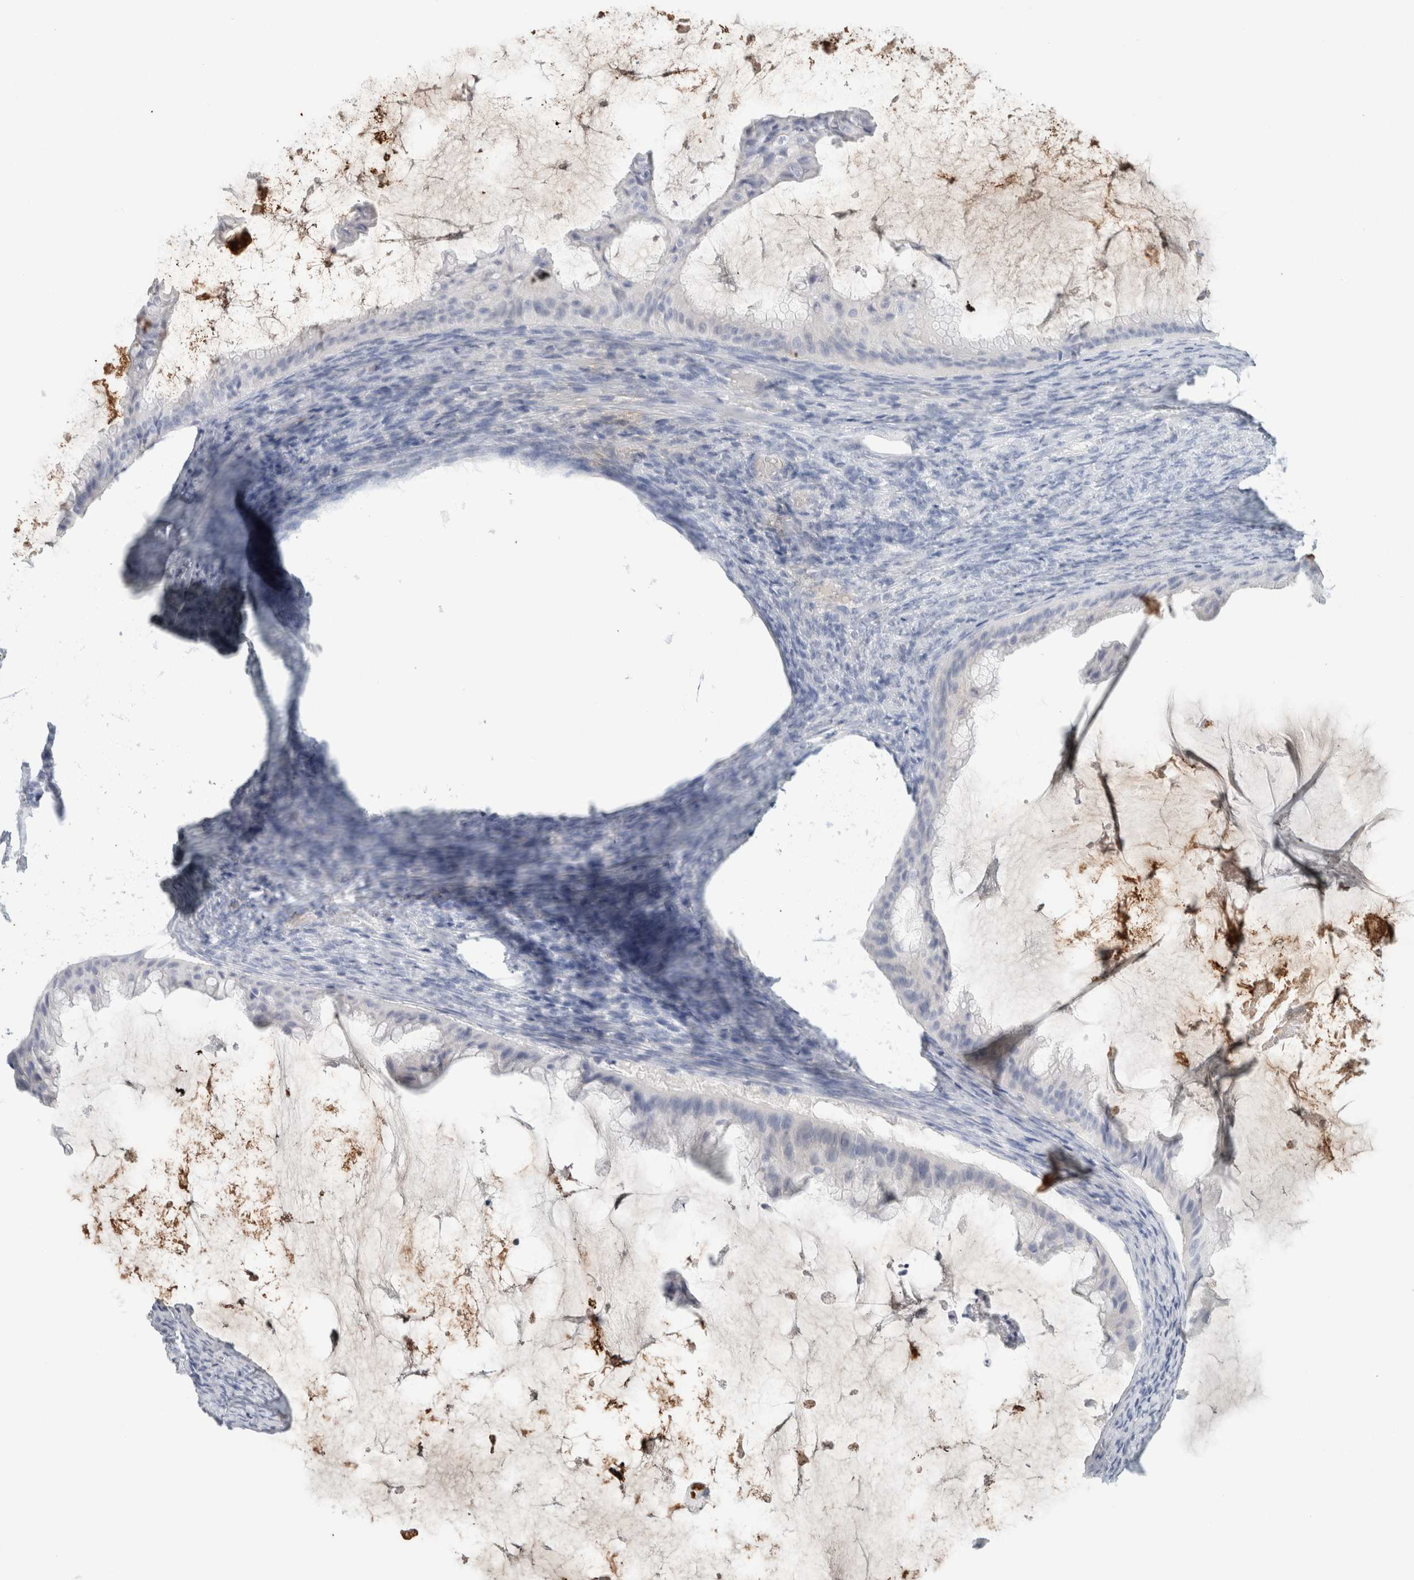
{"staining": {"intensity": "negative", "quantity": "none", "location": "none"}, "tissue": "ovarian cancer", "cell_type": "Tumor cells", "image_type": "cancer", "snomed": [{"axis": "morphology", "description": "Cystadenocarcinoma, mucinous, NOS"}, {"axis": "topography", "description": "Ovary"}], "caption": "Micrograph shows no protein expression in tumor cells of ovarian cancer tissue. (DAB (3,3'-diaminobenzidine) immunohistochemistry visualized using brightfield microscopy, high magnification).", "gene": "IL6", "patient": {"sex": "female", "age": 61}}